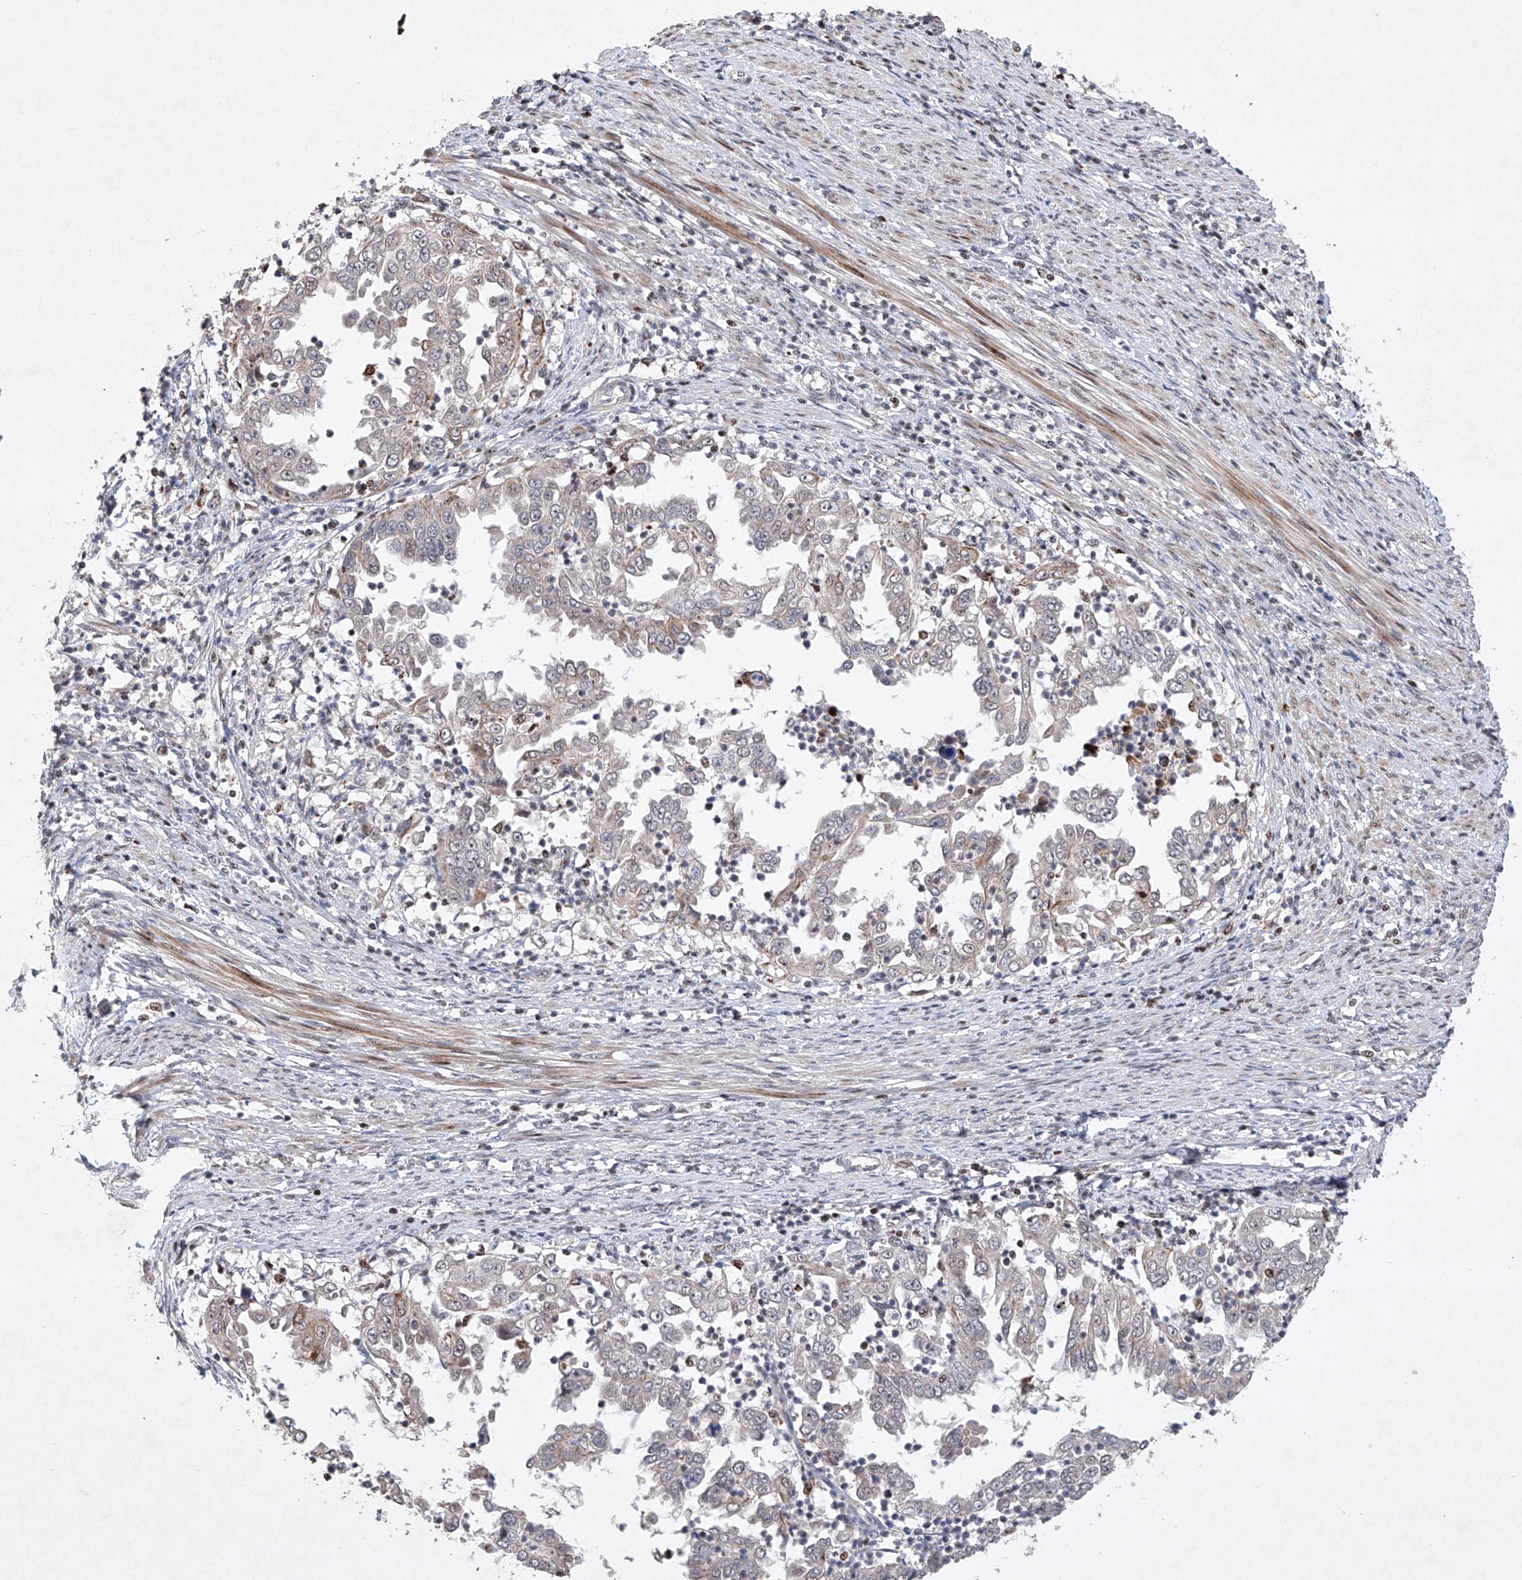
{"staining": {"intensity": "negative", "quantity": "none", "location": "none"}, "tissue": "endometrial cancer", "cell_type": "Tumor cells", "image_type": "cancer", "snomed": [{"axis": "morphology", "description": "Adenocarcinoma, NOS"}, {"axis": "topography", "description": "Endometrium"}], "caption": "A histopathology image of endometrial cancer (adenocarcinoma) stained for a protein displays no brown staining in tumor cells.", "gene": "AFG1L", "patient": {"sex": "female", "age": 85}}